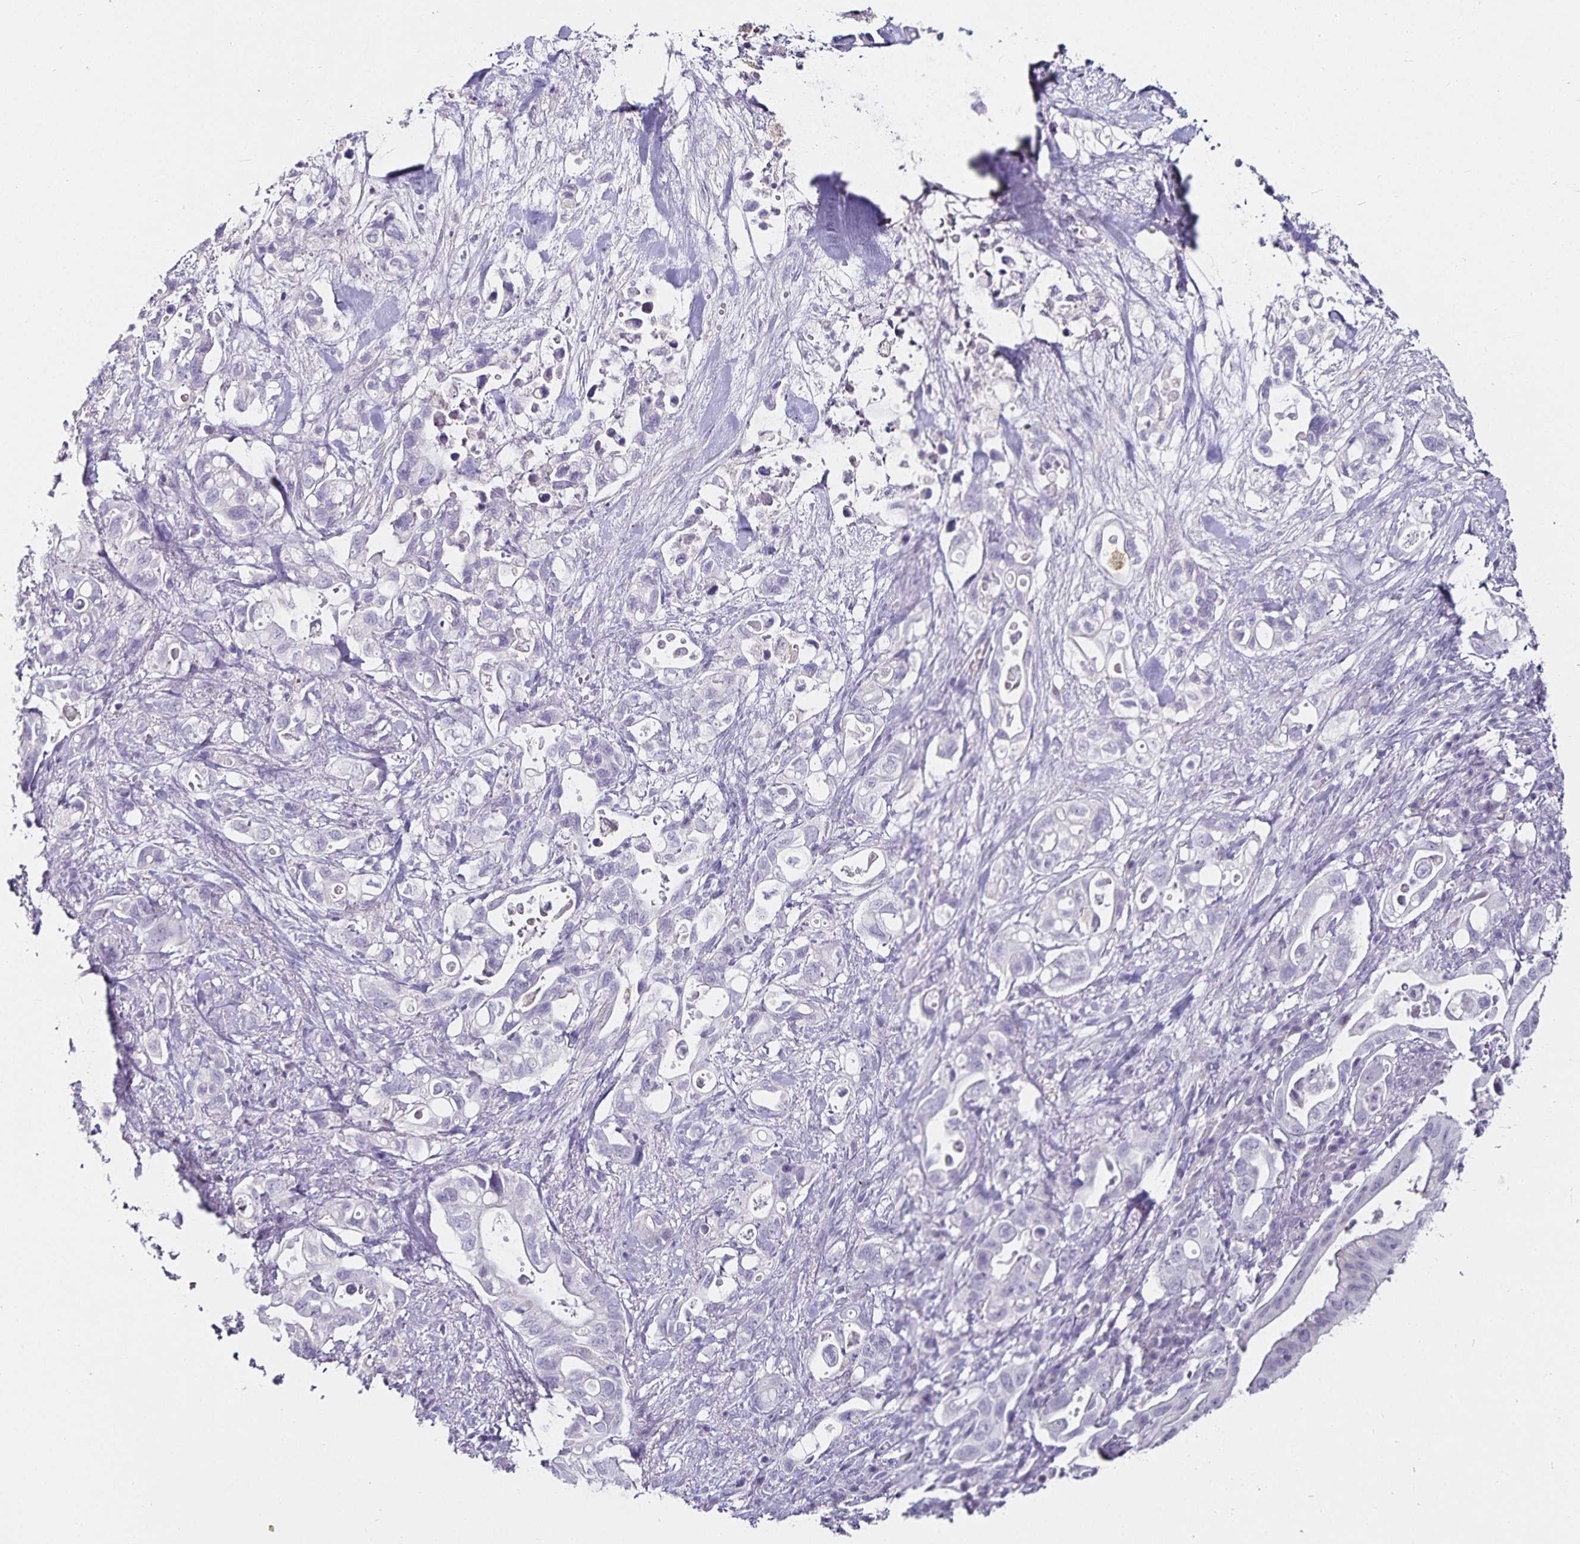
{"staining": {"intensity": "weak", "quantity": "<25%", "location": "cytoplasmic/membranous"}, "tissue": "pancreatic cancer", "cell_type": "Tumor cells", "image_type": "cancer", "snomed": [{"axis": "morphology", "description": "Adenocarcinoma, NOS"}, {"axis": "topography", "description": "Pancreas"}], "caption": "Tumor cells are negative for protein expression in human adenocarcinoma (pancreatic).", "gene": "CA12", "patient": {"sex": "female", "age": 72}}